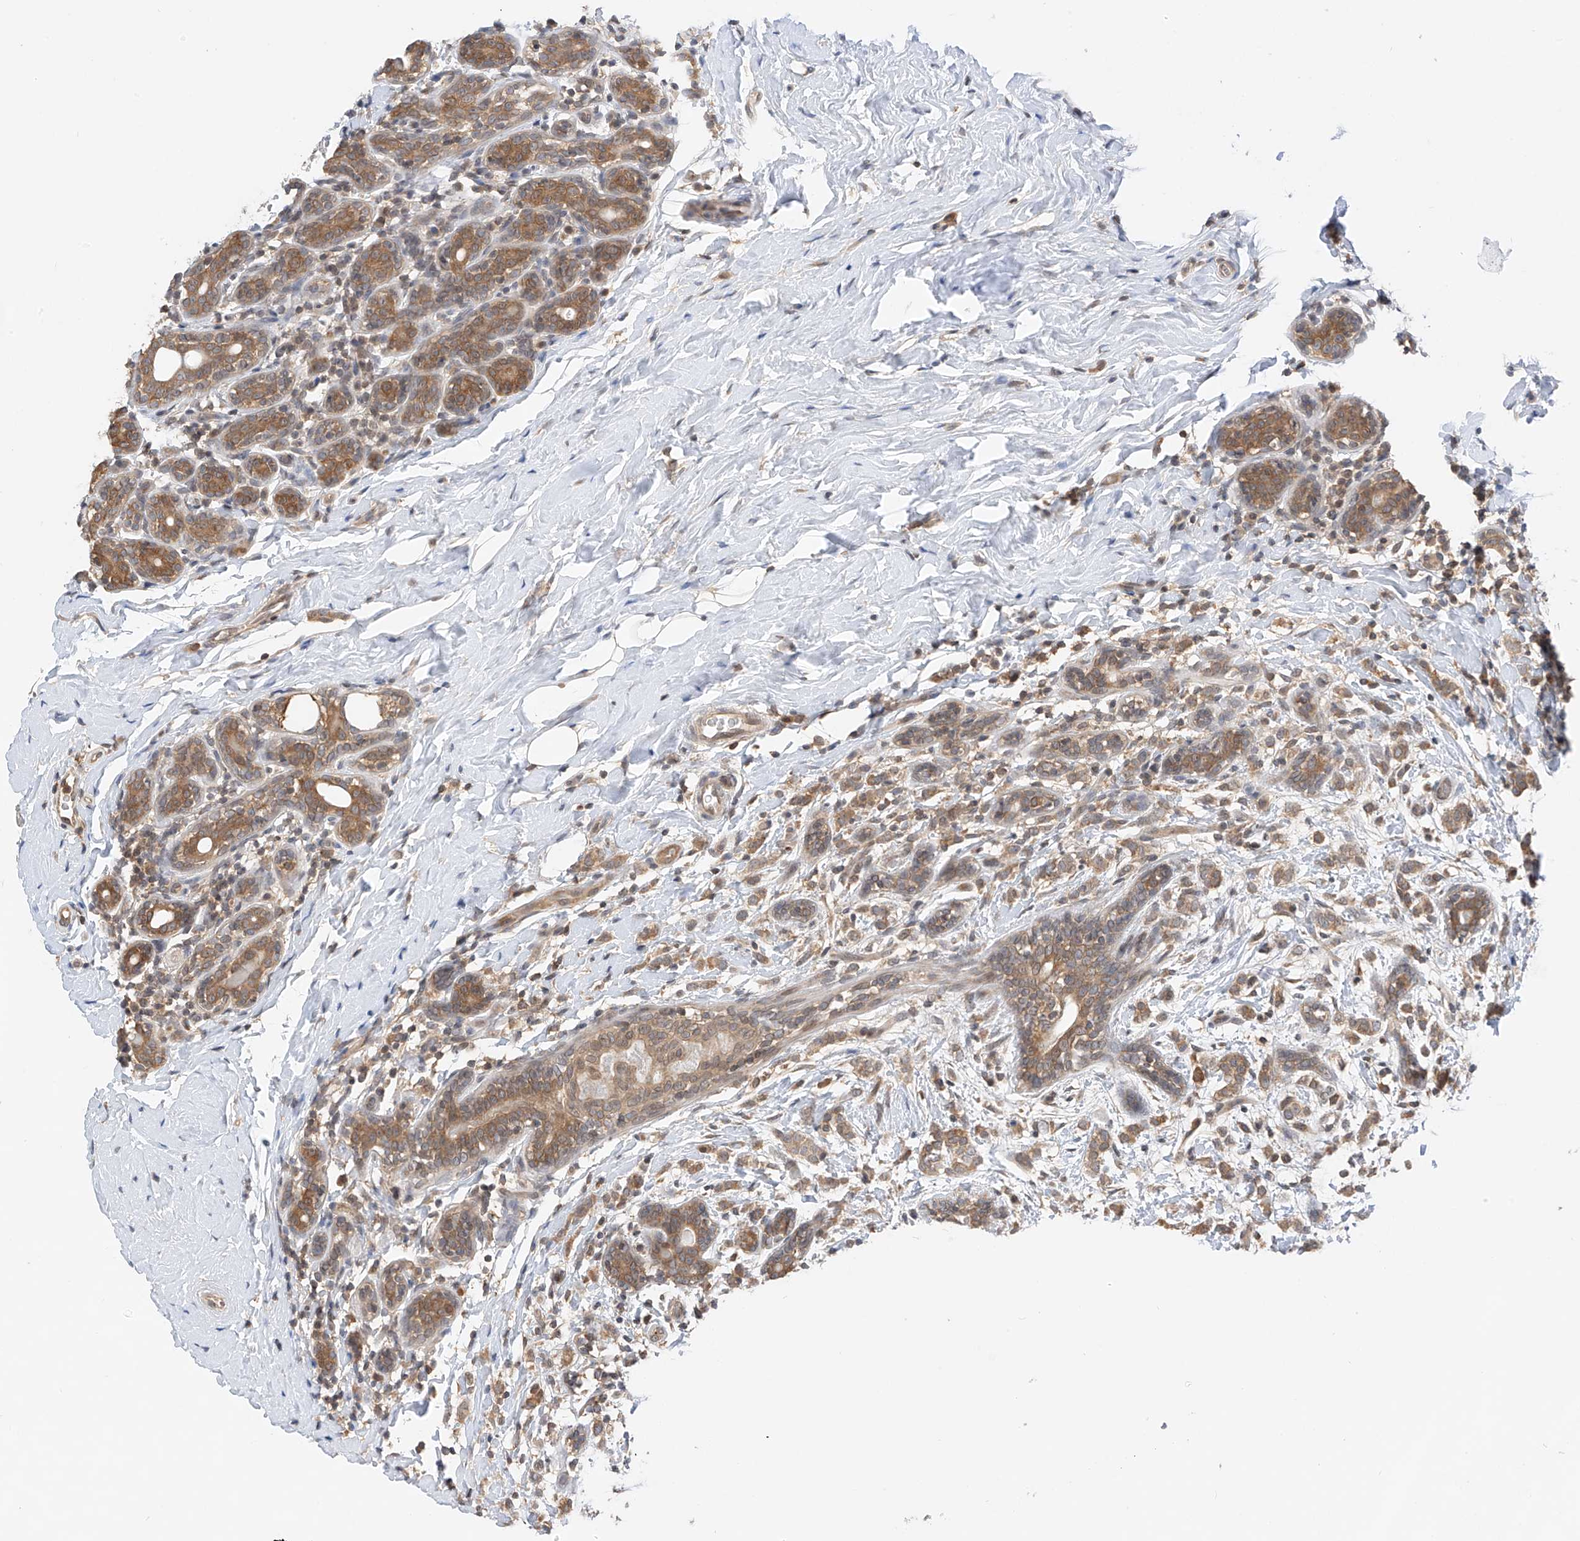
{"staining": {"intensity": "moderate", "quantity": ">75%", "location": "cytoplasmic/membranous"}, "tissue": "breast cancer", "cell_type": "Tumor cells", "image_type": "cancer", "snomed": [{"axis": "morphology", "description": "Normal tissue, NOS"}, {"axis": "morphology", "description": "Lobular carcinoma"}, {"axis": "topography", "description": "Breast"}], "caption": "Approximately >75% of tumor cells in human breast cancer reveal moderate cytoplasmic/membranous protein staining as visualized by brown immunohistochemical staining.", "gene": "PPA2", "patient": {"sex": "female", "age": 47}}